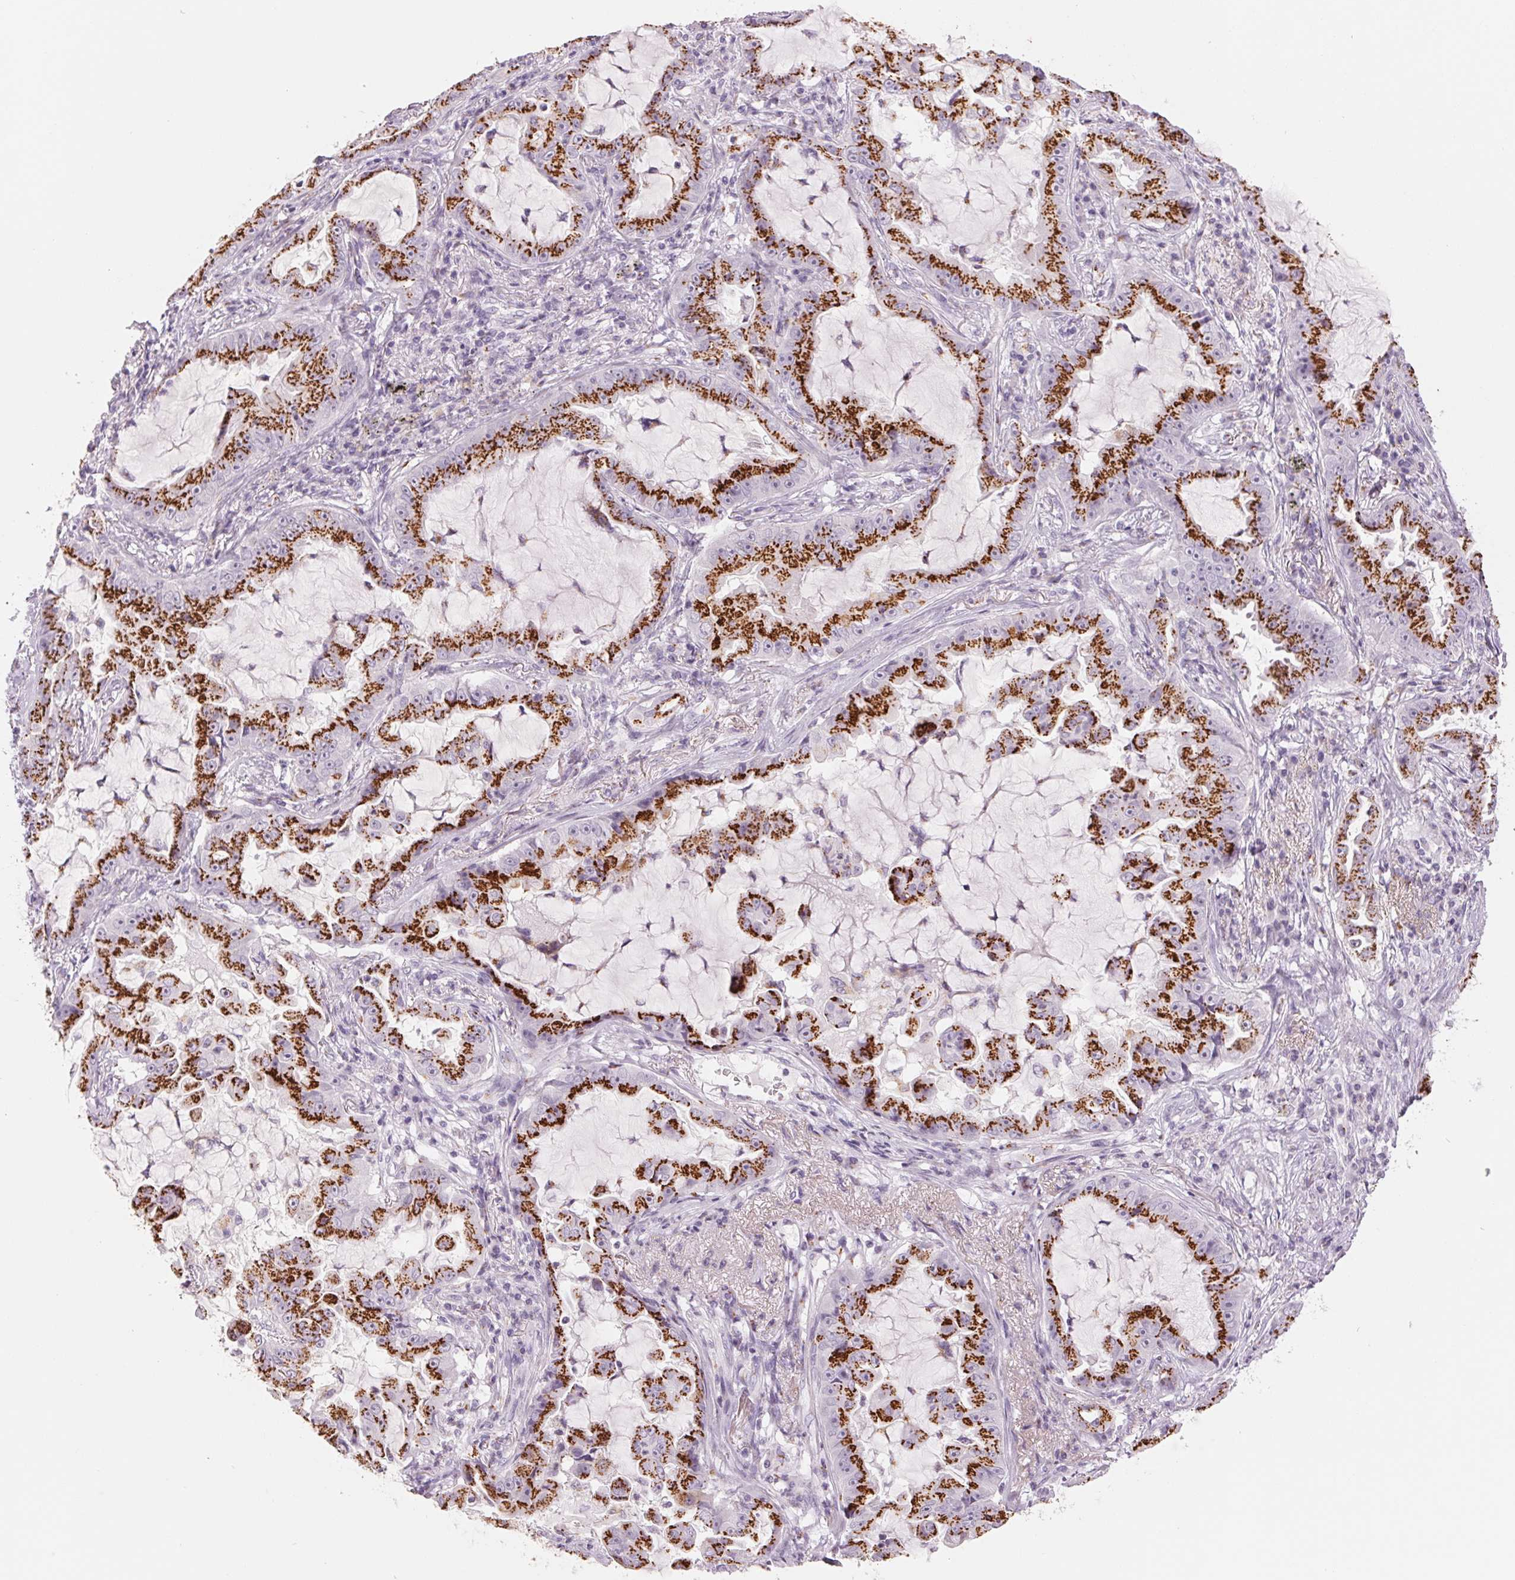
{"staining": {"intensity": "strong", "quantity": ">75%", "location": "cytoplasmic/membranous"}, "tissue": "lung cancer", "cell_type": "Tumor cells", "image_type": "cancer", "snomed": [{"axis": "morphology", "description": "Adenocarcinoma, NOS"}, {"axis": "topography", "description": "Lung"}], "caption": "High-power microscopy captured an IHC micrograph of lung cancer, revealing strong cytoplasmic/membranous staining in approximately >75% of tumor cells. The staining is performed using DAB (3,3'-diaminobenzidine) brown chromogen to label protein expression. The nuclei are counter-stained blue using hematoxylin.", "gene": "GALNT7", "patient": {"sex": "female", "age": 52}}